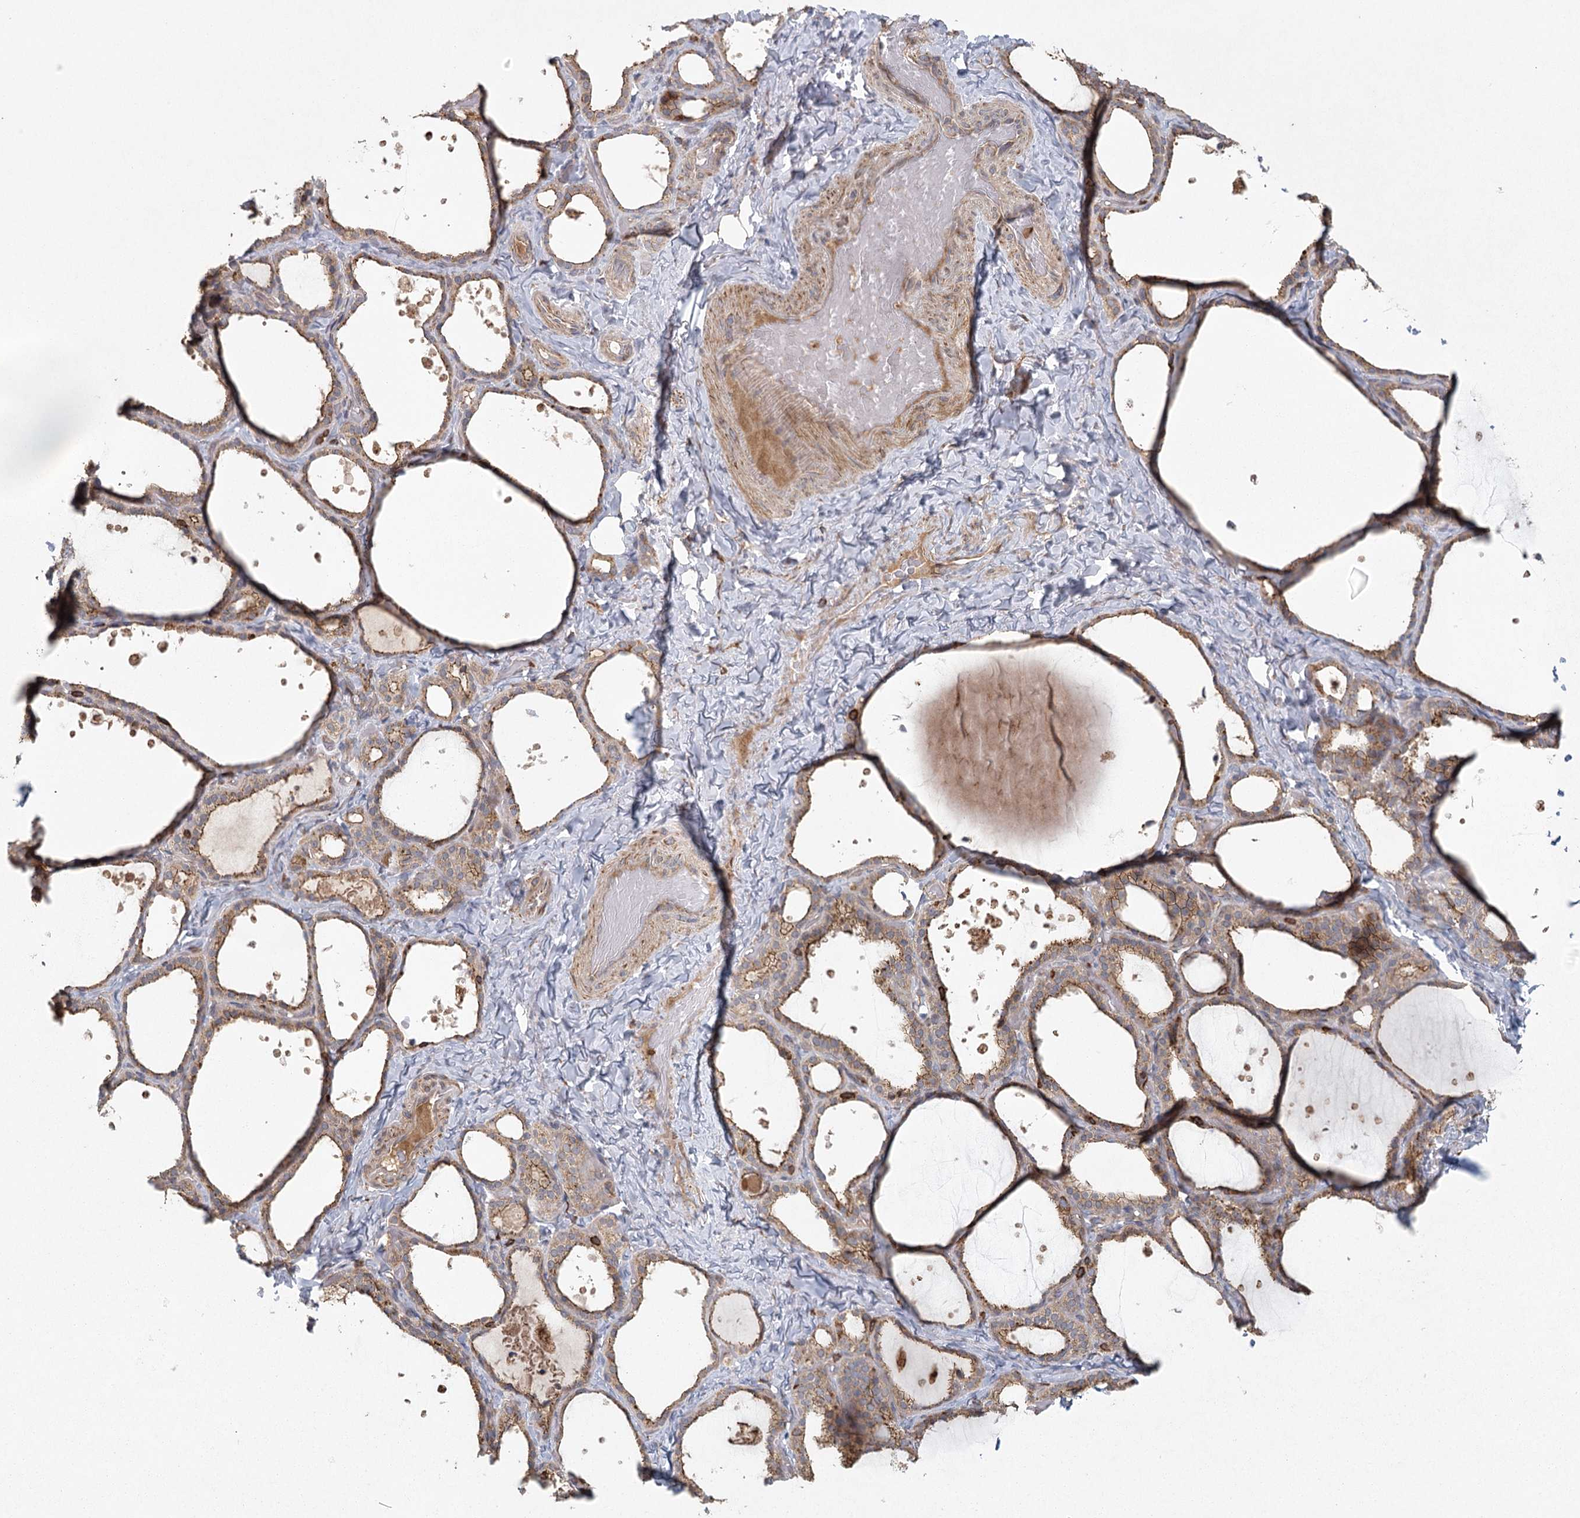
{"staining": {"intensity": "weak", "quantity": ">75%", "location": "cytoplasmic/membranous"}, "tissue": "thyroid gland", "cell_type": "Glandular cells", "image_type": "normal", "snomed": [{"axis": "morphology", "description": "Normal tissue, NOS"}, {"axis": "topography", "description": "Thyroid gland"}], "caption": "Protein positivity by IHC shows weak cytoplasmic/membranous positivity in about >75% of glandular cells in unremarkable thyroid gland. Ihc stains the protein of interest in brown and the nuclei are stained blue.", "gene": "PLEKHA7", "patient": {"sex": "female", "age": 44}}